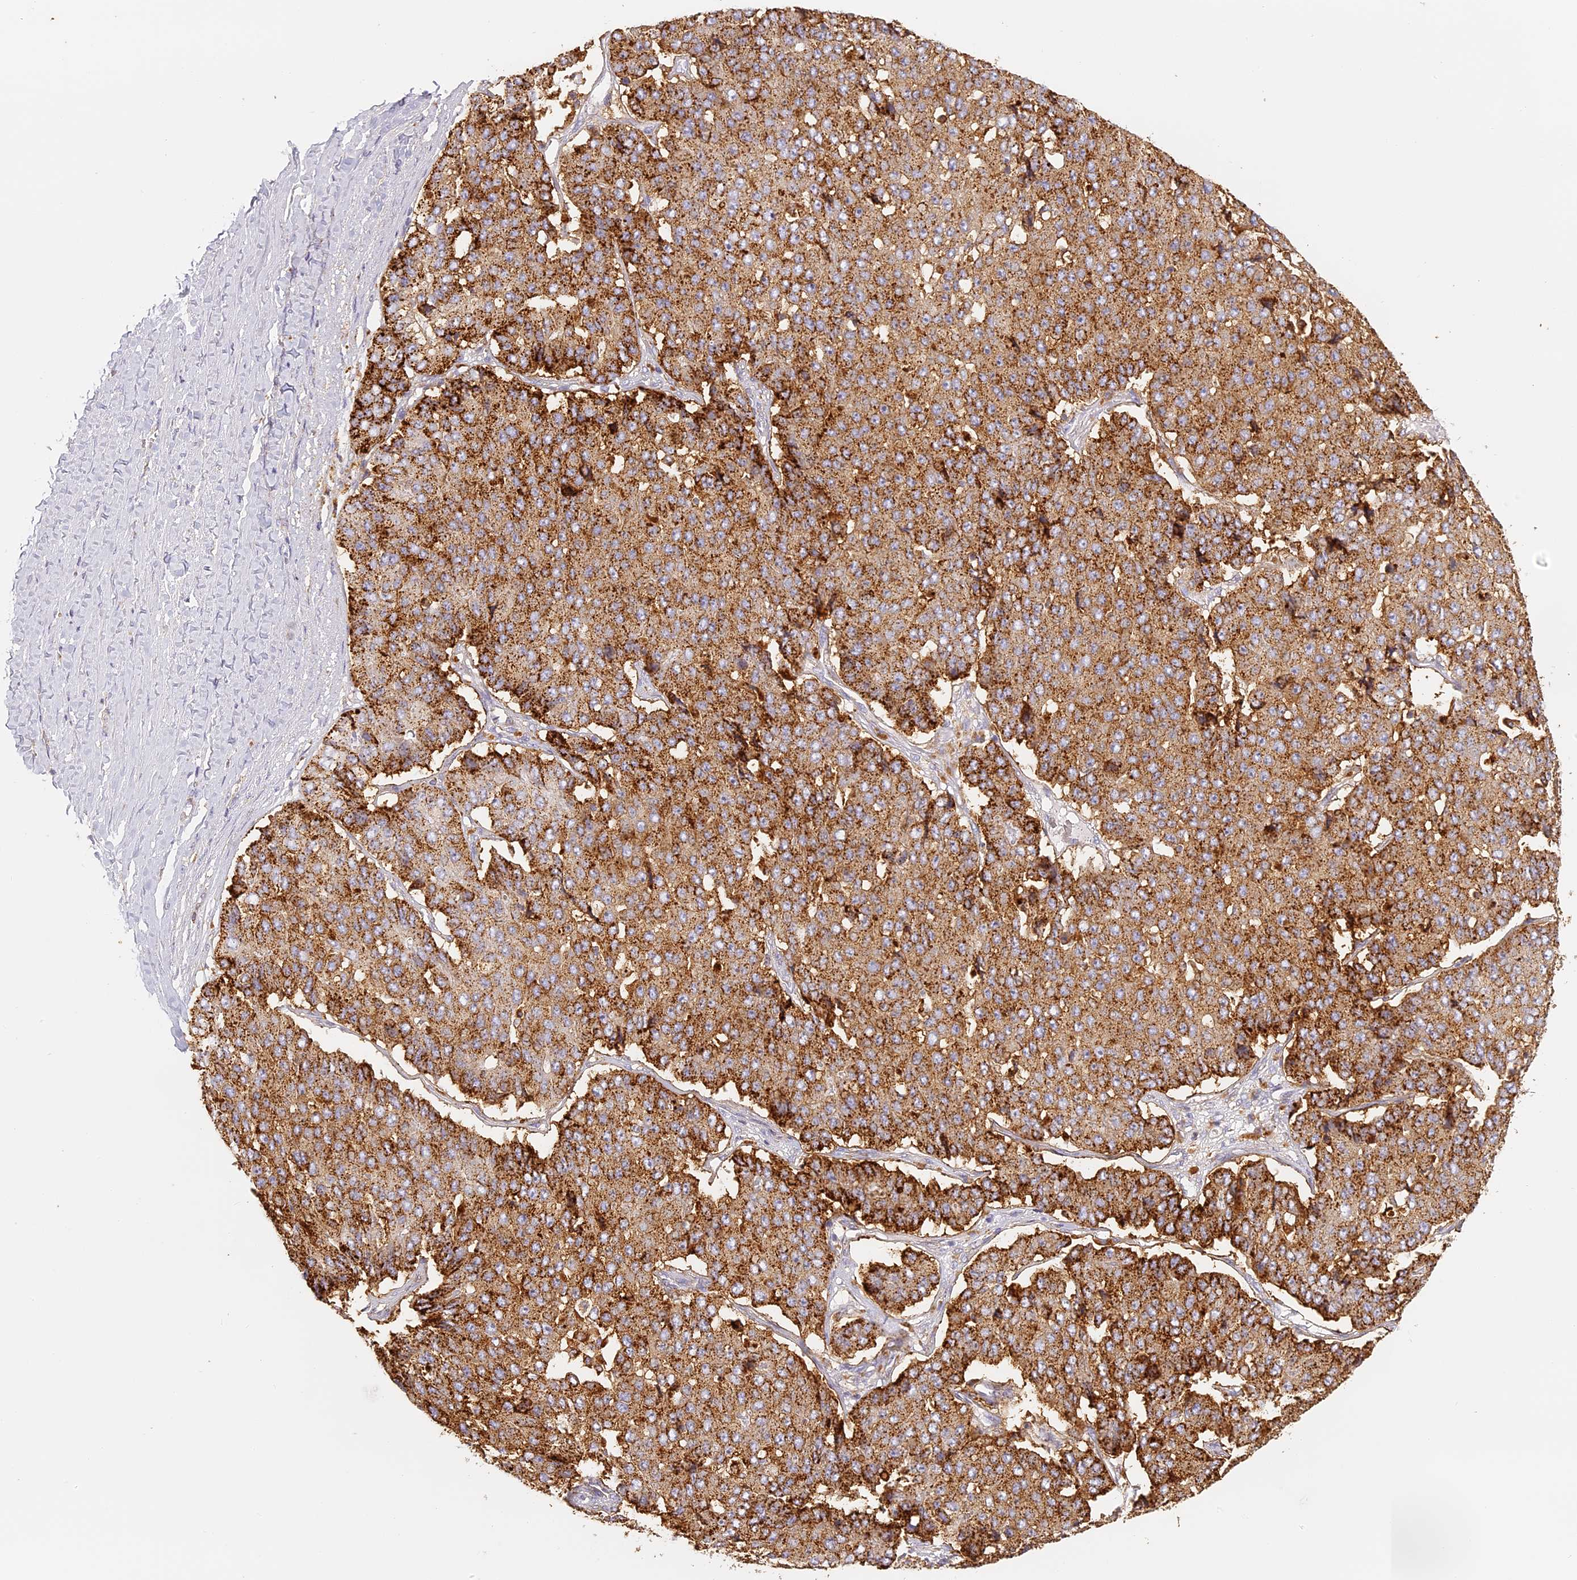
{"staining": {"intensity": "strong", "quantity": ">75%", "location": "cytoplasmic/membranous"}, "tissue": "pancreatic cancer", "cell_type": "Tumor cells", "image_type": "cancer", "snomed": [{"axis": "morphology", "description": "Adenocarcinoma, NOS"}, {"axis": "topography", "description": "Pancreas"}], "caption": "Pancreatic cancer was stained to show a protein in brown. There is high levels of strong cytoplasmic/membranous staining in approximately >75% of tumor cells. Nuclei are stained in blue.", "gene": "LAMP2", "patient": {"sex": "male", "age": 50}}